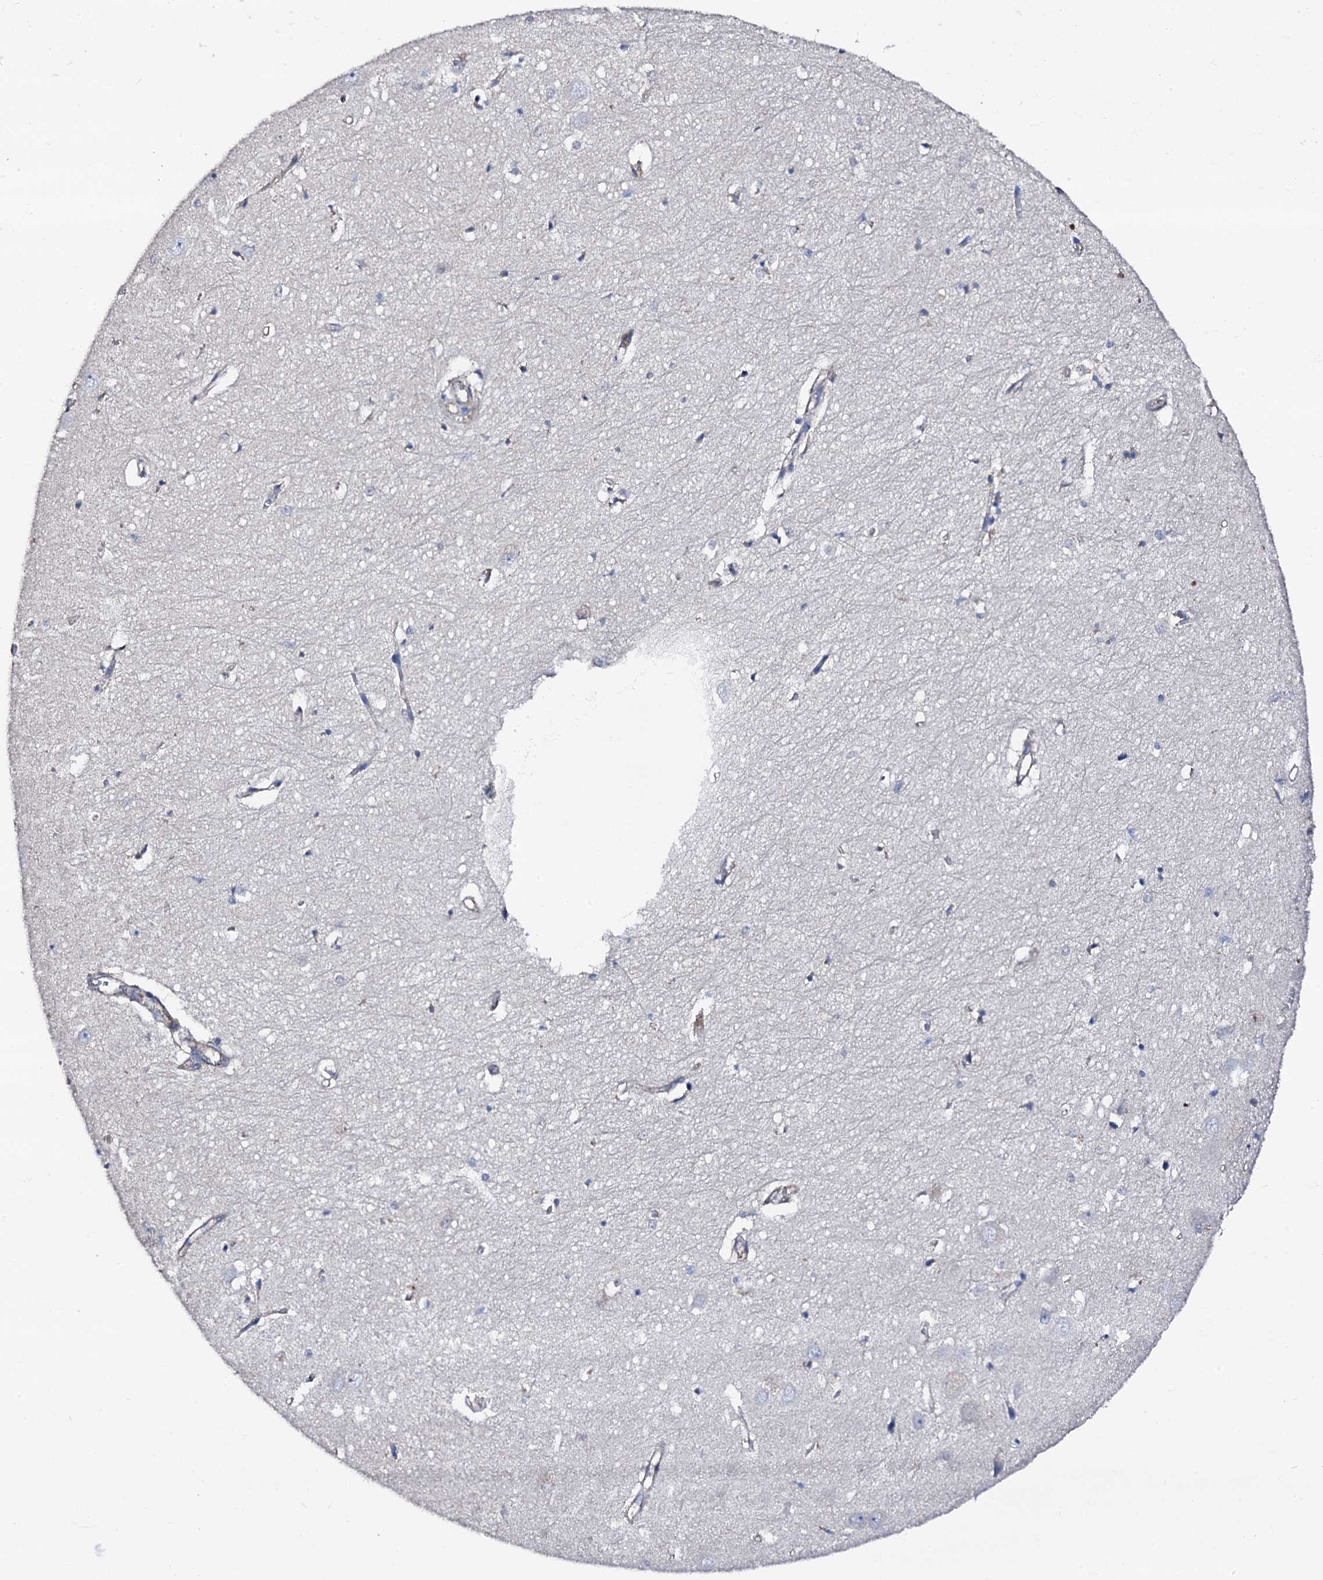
{"staining": {"intensity": "negative", "quantity": "none", "location": "none"}, "tissue": "hippocampus", "cell_type": "Glial cells", "image_type": "normal", "snomed": [{"axis": "morphology", "description": "Normal tissue, NOS"}, {"axis": "topography", "description": "Hippocampus"}], "caption": "The immunohistochemistry histopathology image has no significant positivity in glial cells of hippocampus. (Brightfield microscopy of DAB (3,3'-diaminobenzidine) IHC at high magnification).", "gene": "TRAFD1", "patient": {"sex": "female", "age": 64}}